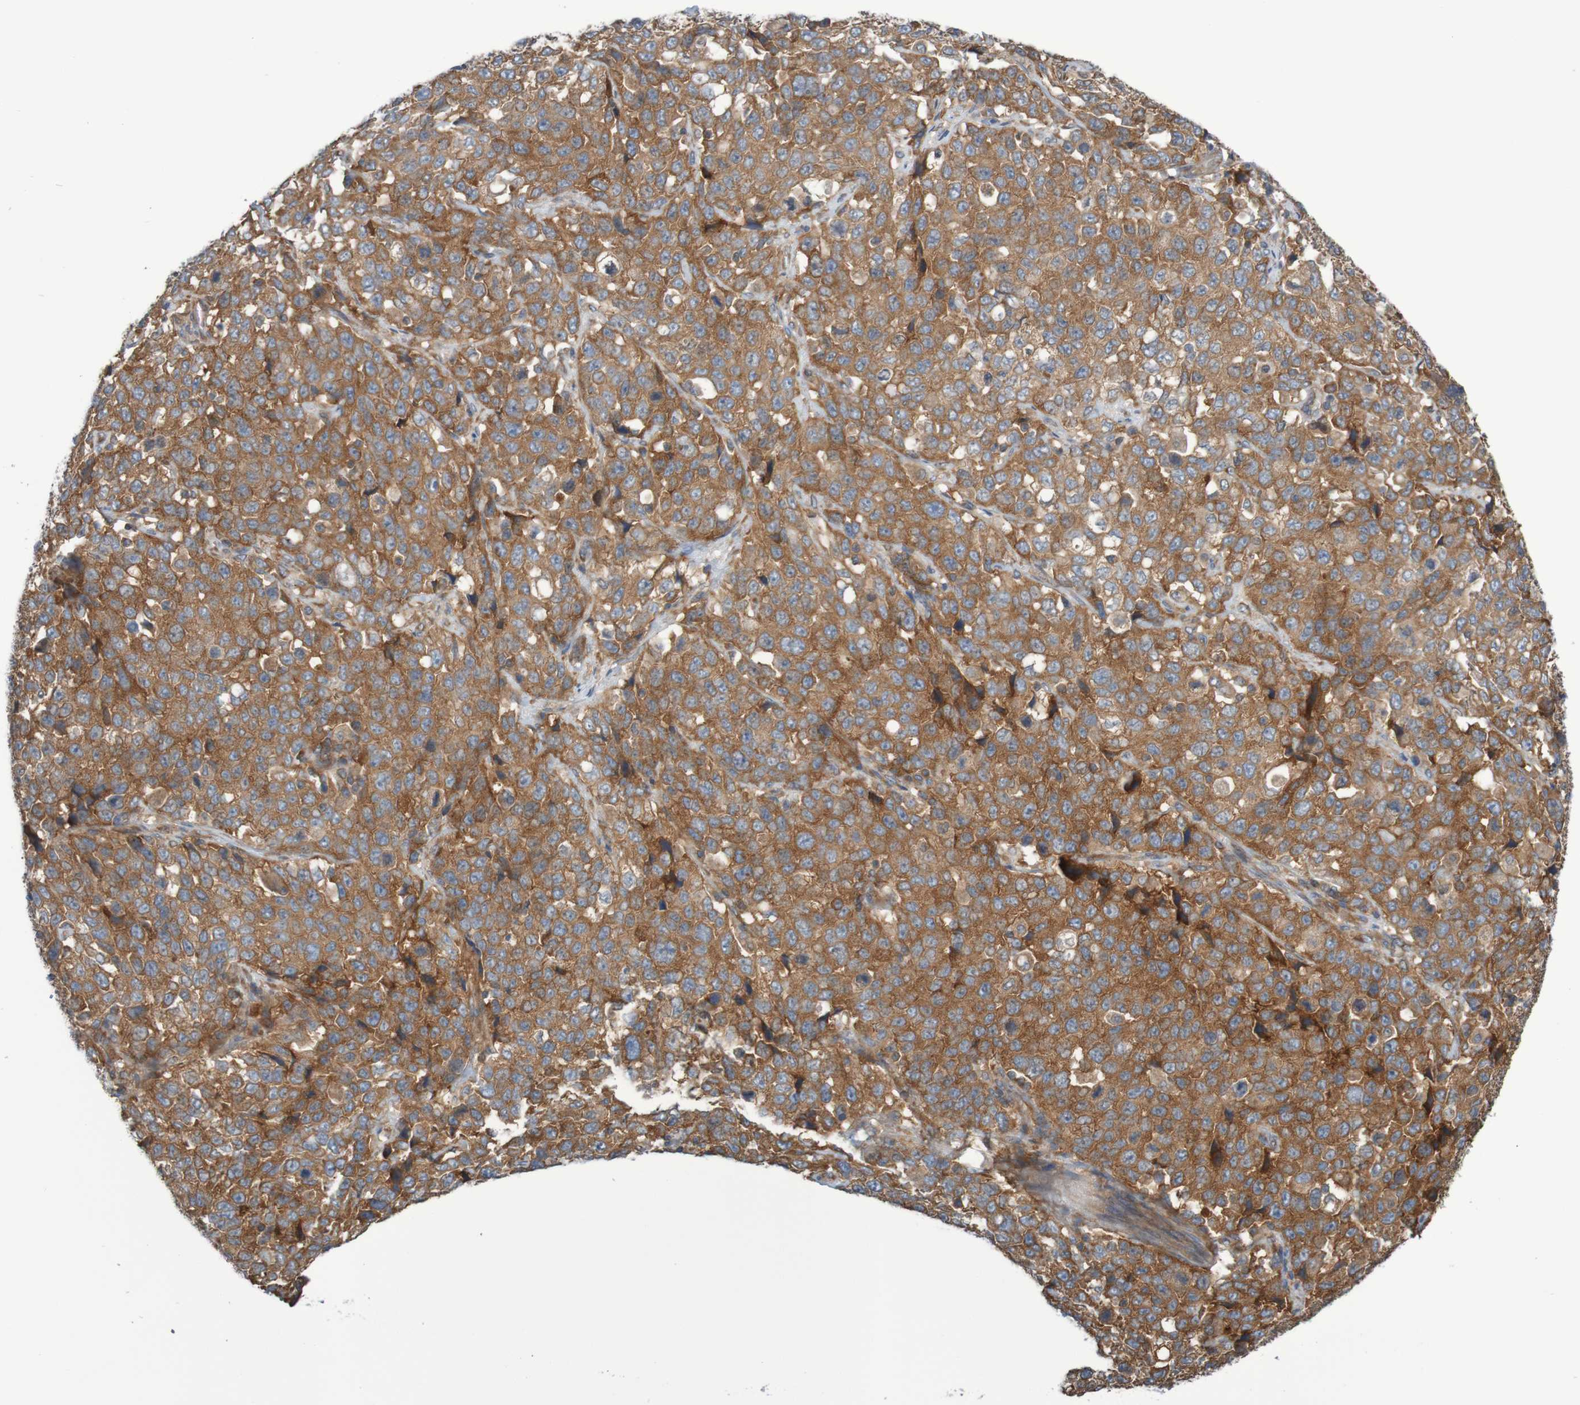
{"staining": {"intensity": "moderate", "quantity": ">75%", "location": "cytoplasmic/membranous"}, "tissue": "stomach cancer", "cell_type": "Tumor cells", "image_type": "cancer", "snomed": [{"axis": "morphology", "description": "Normal tissue, NOS"}, {"axis": "morphology", "description": "Adenocarcinoma, NOS"}, {"axis": "topography", "description": "Stomach"}], "caption": "High-power microscopy captured an IHC histopathology image of stomach cancer (adenocarcinoma), revealing moderate cytoplasmic/membranous positivity in approximately >75% of tumor cells.", "gene": "LRRC47", "patient": {"sex": "male", "age": 48}}